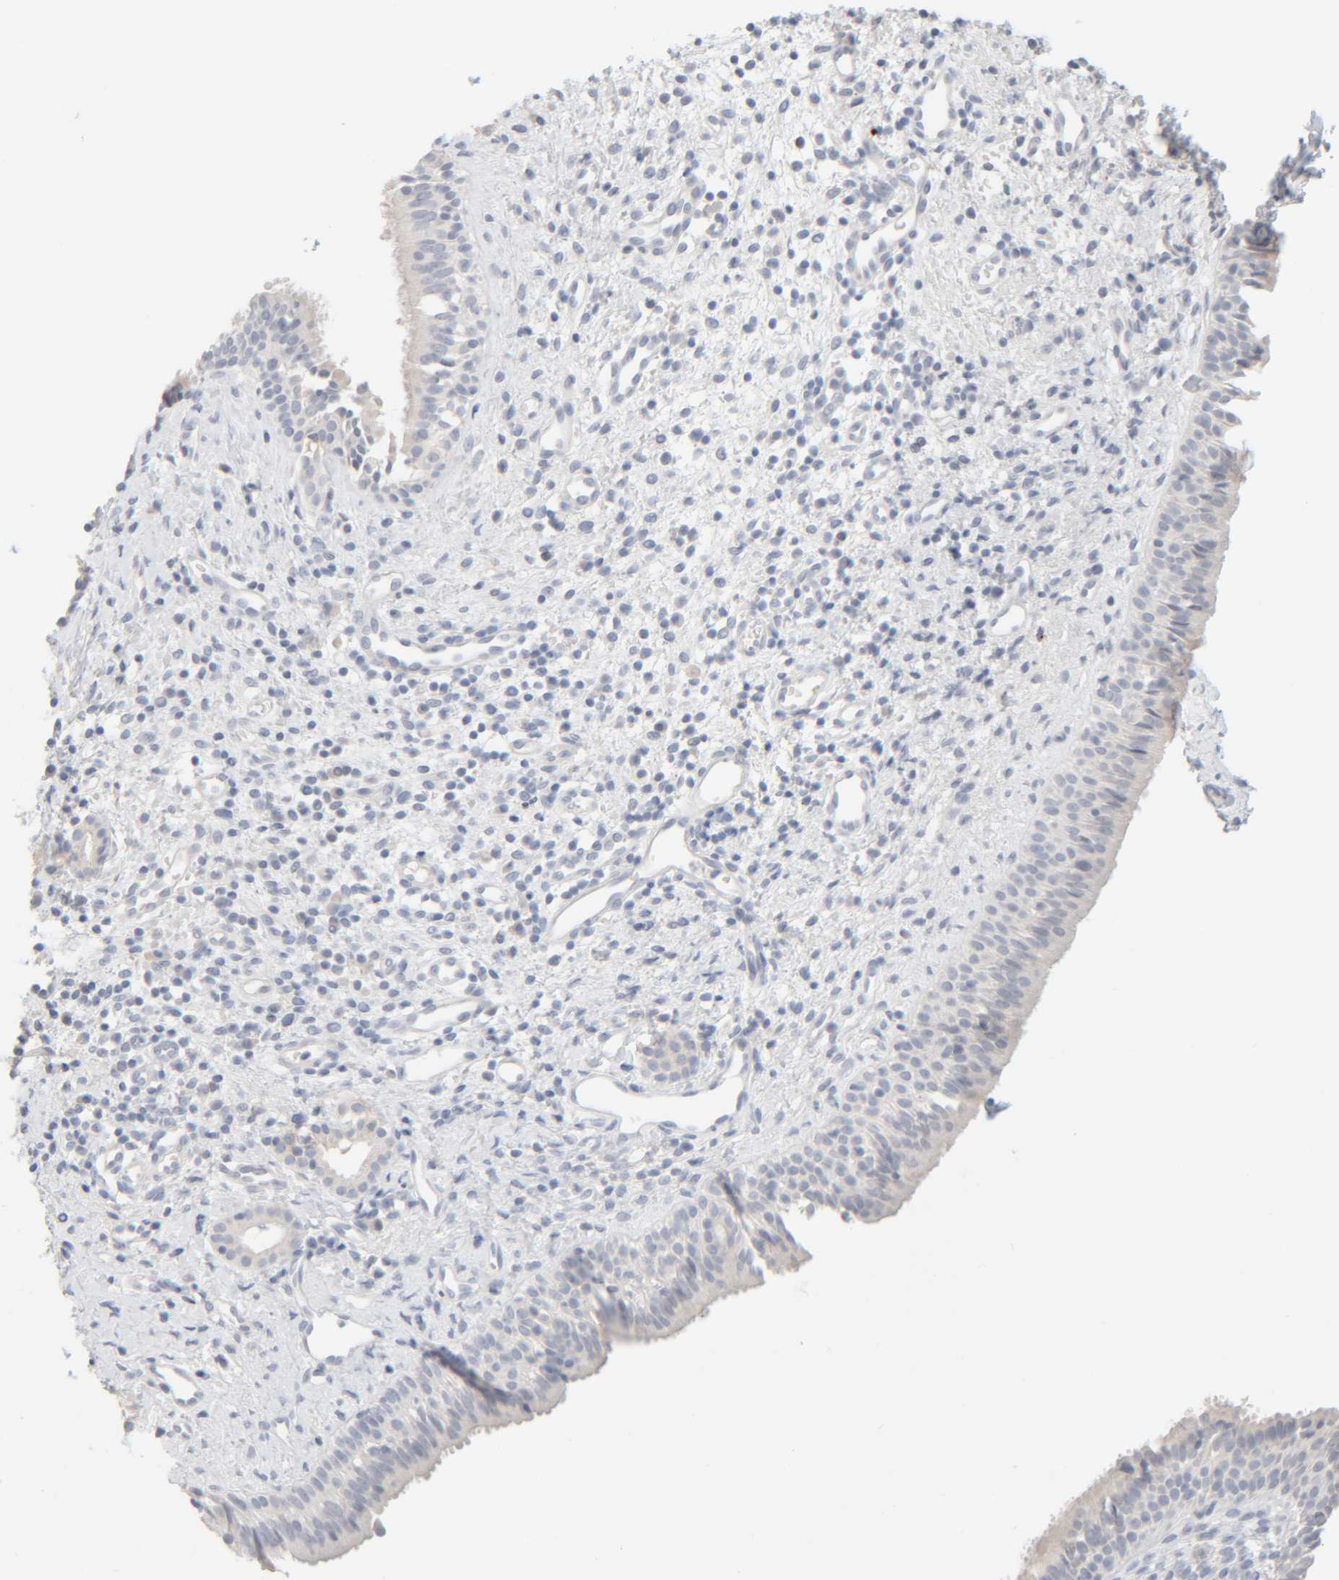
{"staining": {"intensity": "negative", "quantity": "none", "location": "none"}, "tissue": "nasopharynx", "cell_type": "Respiratory epithelial cells", "image_type": "normal", "snomed": [{"axis": "morphology", "description": "Normal tissue, NOS"}, {"axis": "topography", "description": "Nasopharynx"}], "caption": "Immunohistochemistry histopathology image of unremarkable human nasopharynx stained for a protein (brown), which shows no positivity in respiratory epithelial cells.", "gene": "RIDA", "patient": {"sex": "male", "age": 22}}